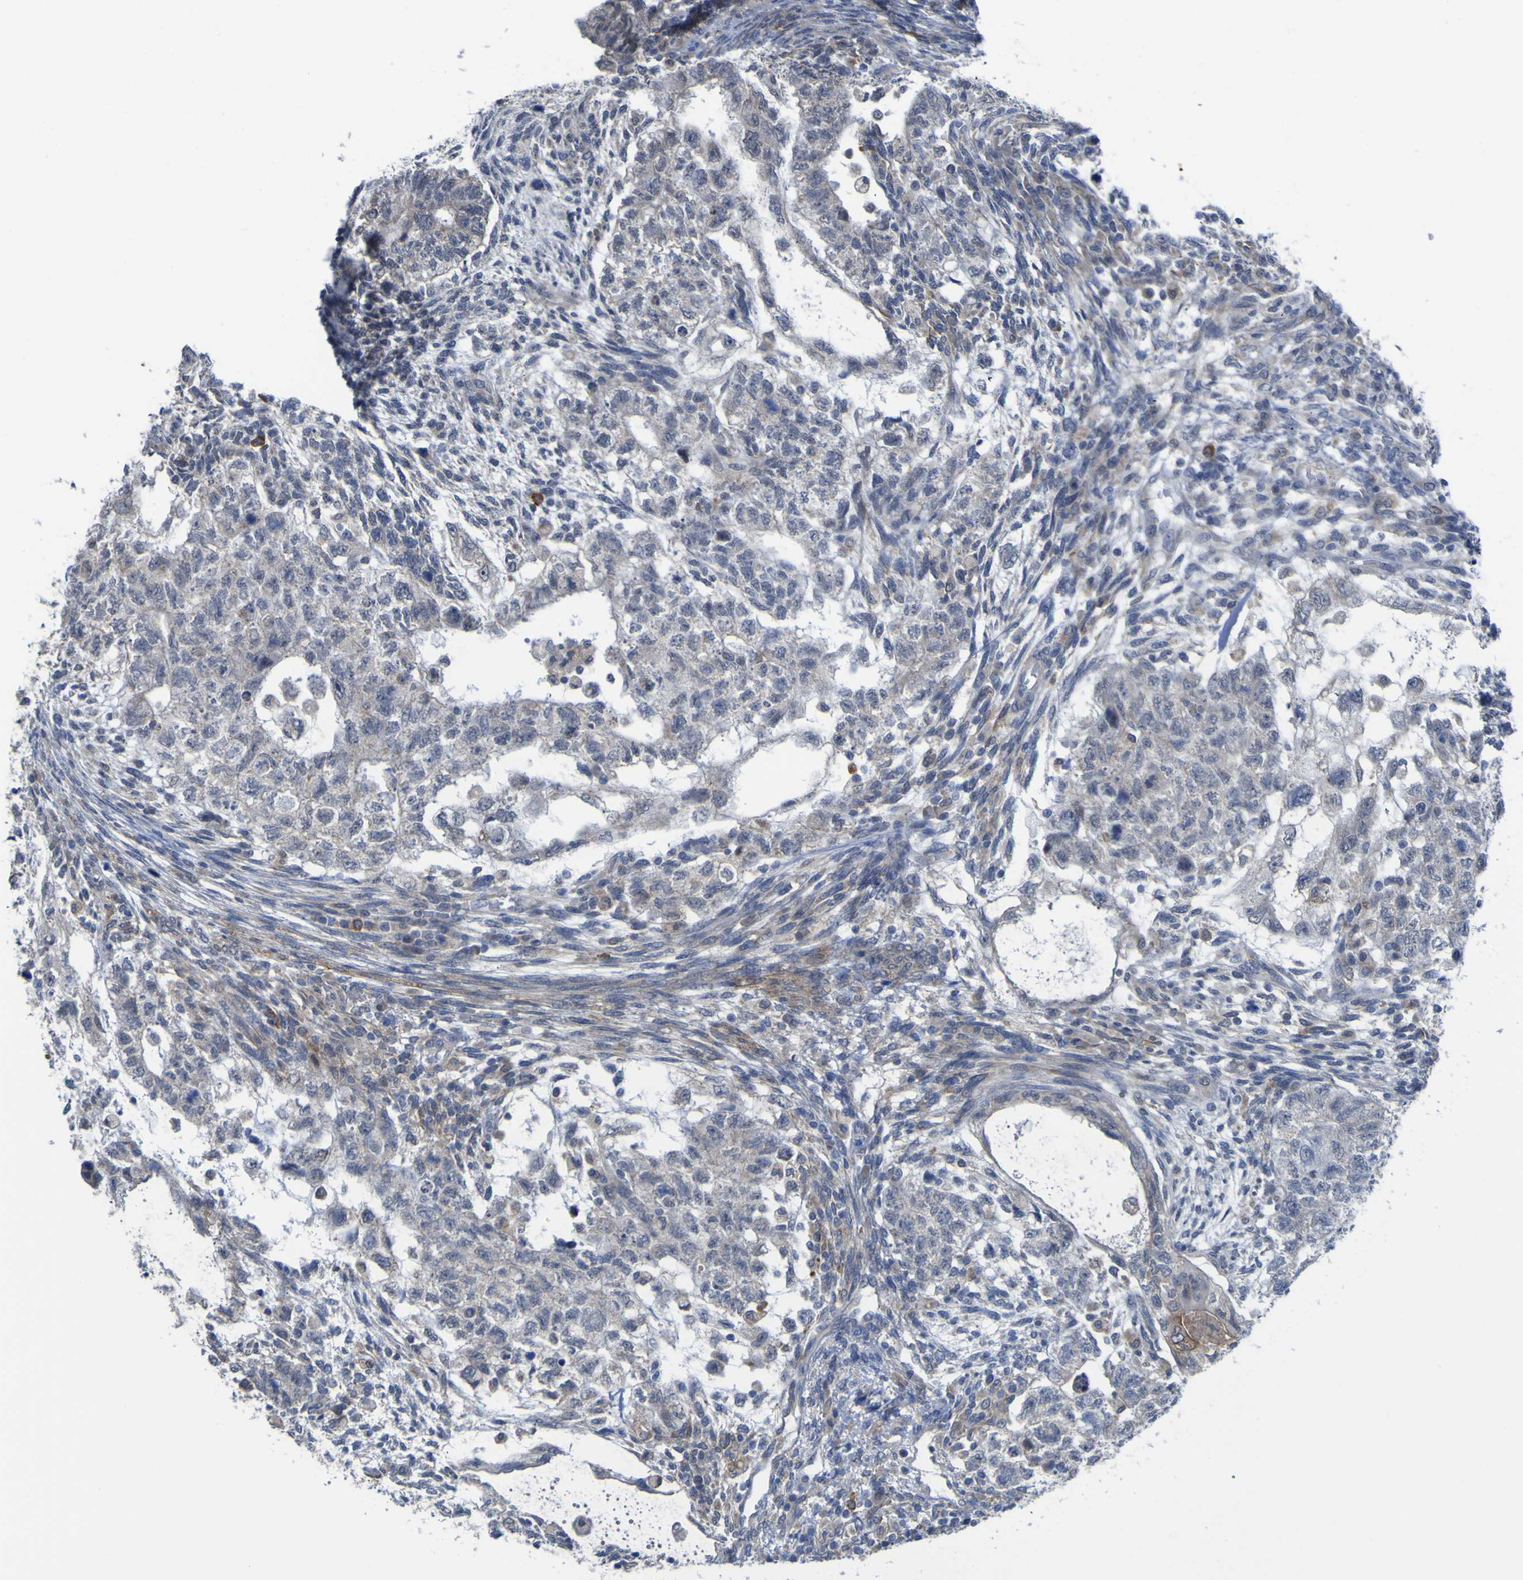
{"staining": {"intensity": "negative", "quantity": "none", "location": "none"}, "tissue": "testis cancer", "cell_type": "Tumor cells", "image_type": "cancer", "snomed": [{"axis": "morphology", "description": "Normal tissue, NOS"}, {"axis": "morphology", "description": "Carcinoma, Embryonal, NOS"}, {"axis": "topography", "description": "Testis"}], "caption": "This is an immunohistochemistry (IHC) histopathology image of testis embryonal carcinoma. There is no positivity in tumor cells.", "gene": "TNFRSF11A", "patient": {"sex": "male", "age": 36}}